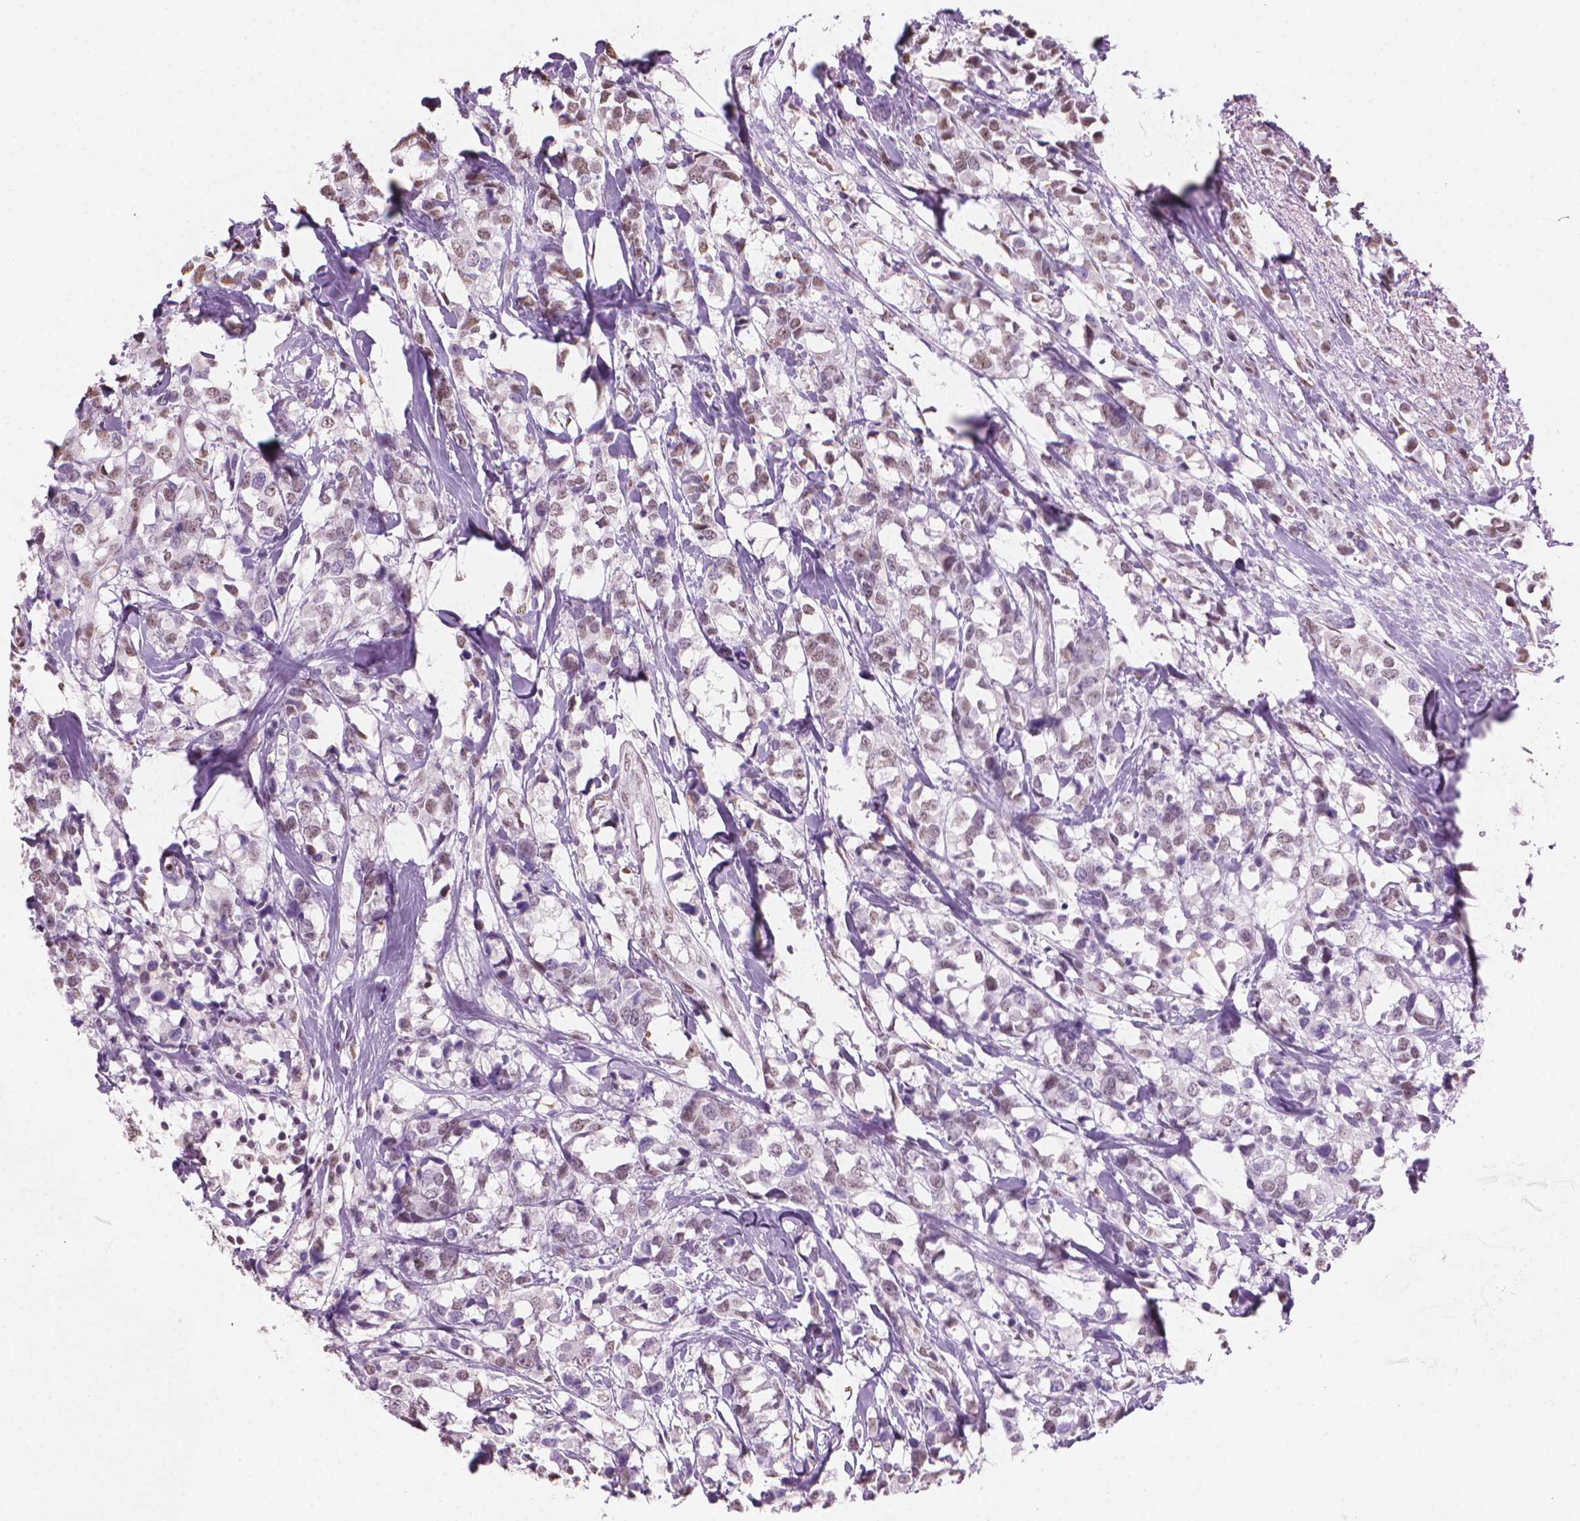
{"staining": {"intensity": "weak", "quantity": "<25%", "location": "nuclear"}, "tissue": "breast cancer", "cell_type": "Tumor cells", "image_type": "cancer", "snomed": [{"axis": "morphology", "description": "Lobular carcinoma"}, {"axis": "topography", "description": "Breast"}], "caption": "This photomicrograph is of breast cancer (lobular carcinoma) stained with immunohistochemistry to label a protein in brown with the nuclei are counter-stained blue. There is no staining in tumor cells.", "gene": "PIAS2", "patient": {"sex": "female", "age": 59}}